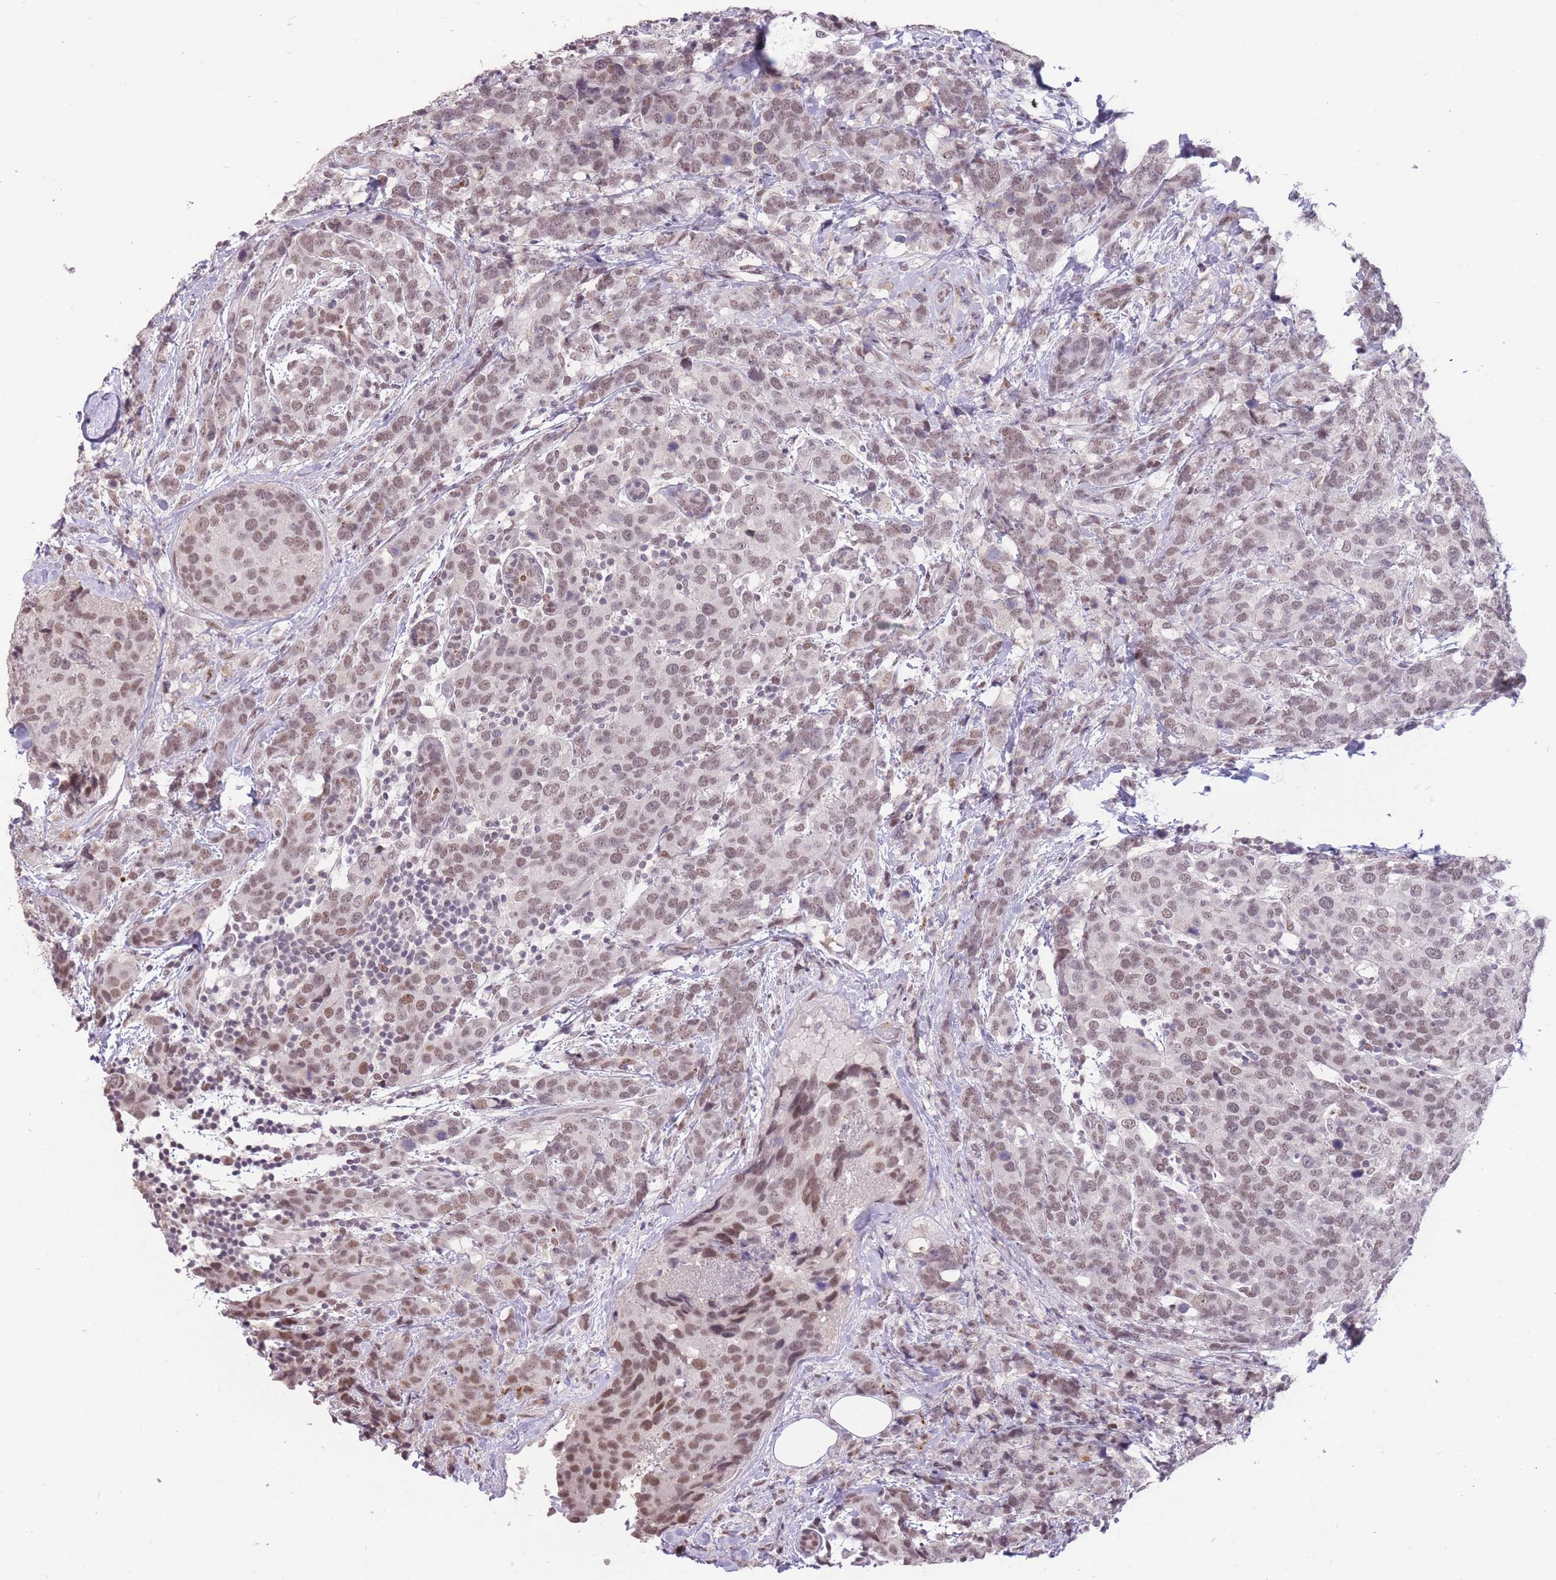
{"staining": {"intensity": "weak", "quantity": "25%-75%", "location": "nuclear"}, "tissue": "breast cancer", "cell_type": "Tumor cells", "image_type": "cancer", "snomed": [{"axis": "morphology", "description": "Lobular carcinoma"}, {"axis": "topography", "description": "Breast"}], "caption": "Protein staining of lobular carcinoma (breast) tissue demonstrates weak nuclear expression in approximately 25%-75% of tumor cells.", "gene": "HNRNPUL1", "patient": {"sex": "female", "age": 59}}